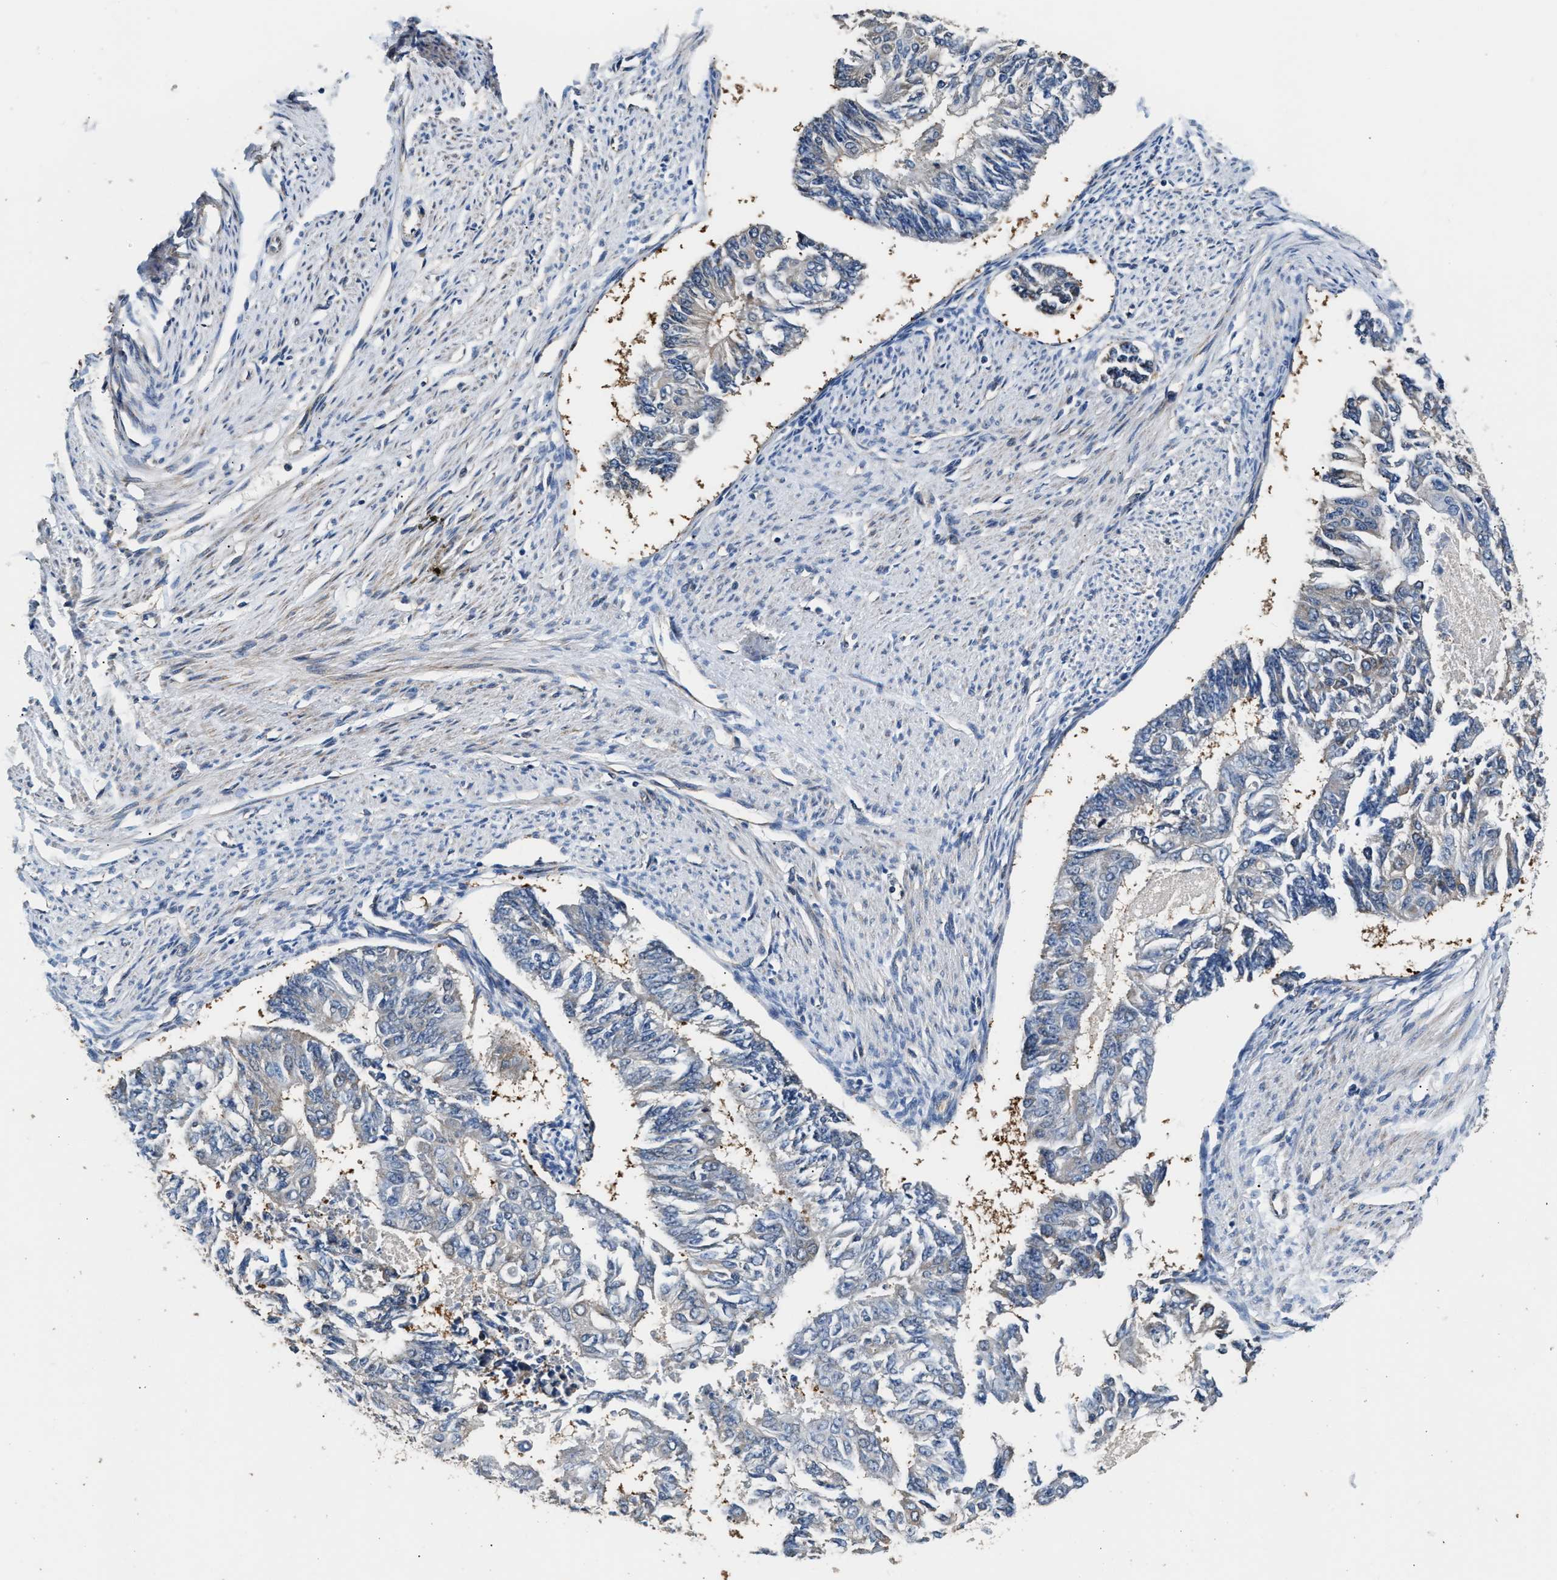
{"staining": {"intensity": "negative", "quantity": "none", "location": "none"}, "tissue": "endometrial cancer", "cell_type": "Tumor cells", "image_type": "cancer", "snomed": [{"axis": "morphology", "description": "Adenocarcinoma, NOS"}, {"axis": "topography", "description": "Endometrium"}], "caption": "Endometrial adenocarcinoma was stained to show a protein in brown. There is no significant expression in tumor cells.", "gene": "TEX2", "patient": {"sex": "female", "age": 32}}